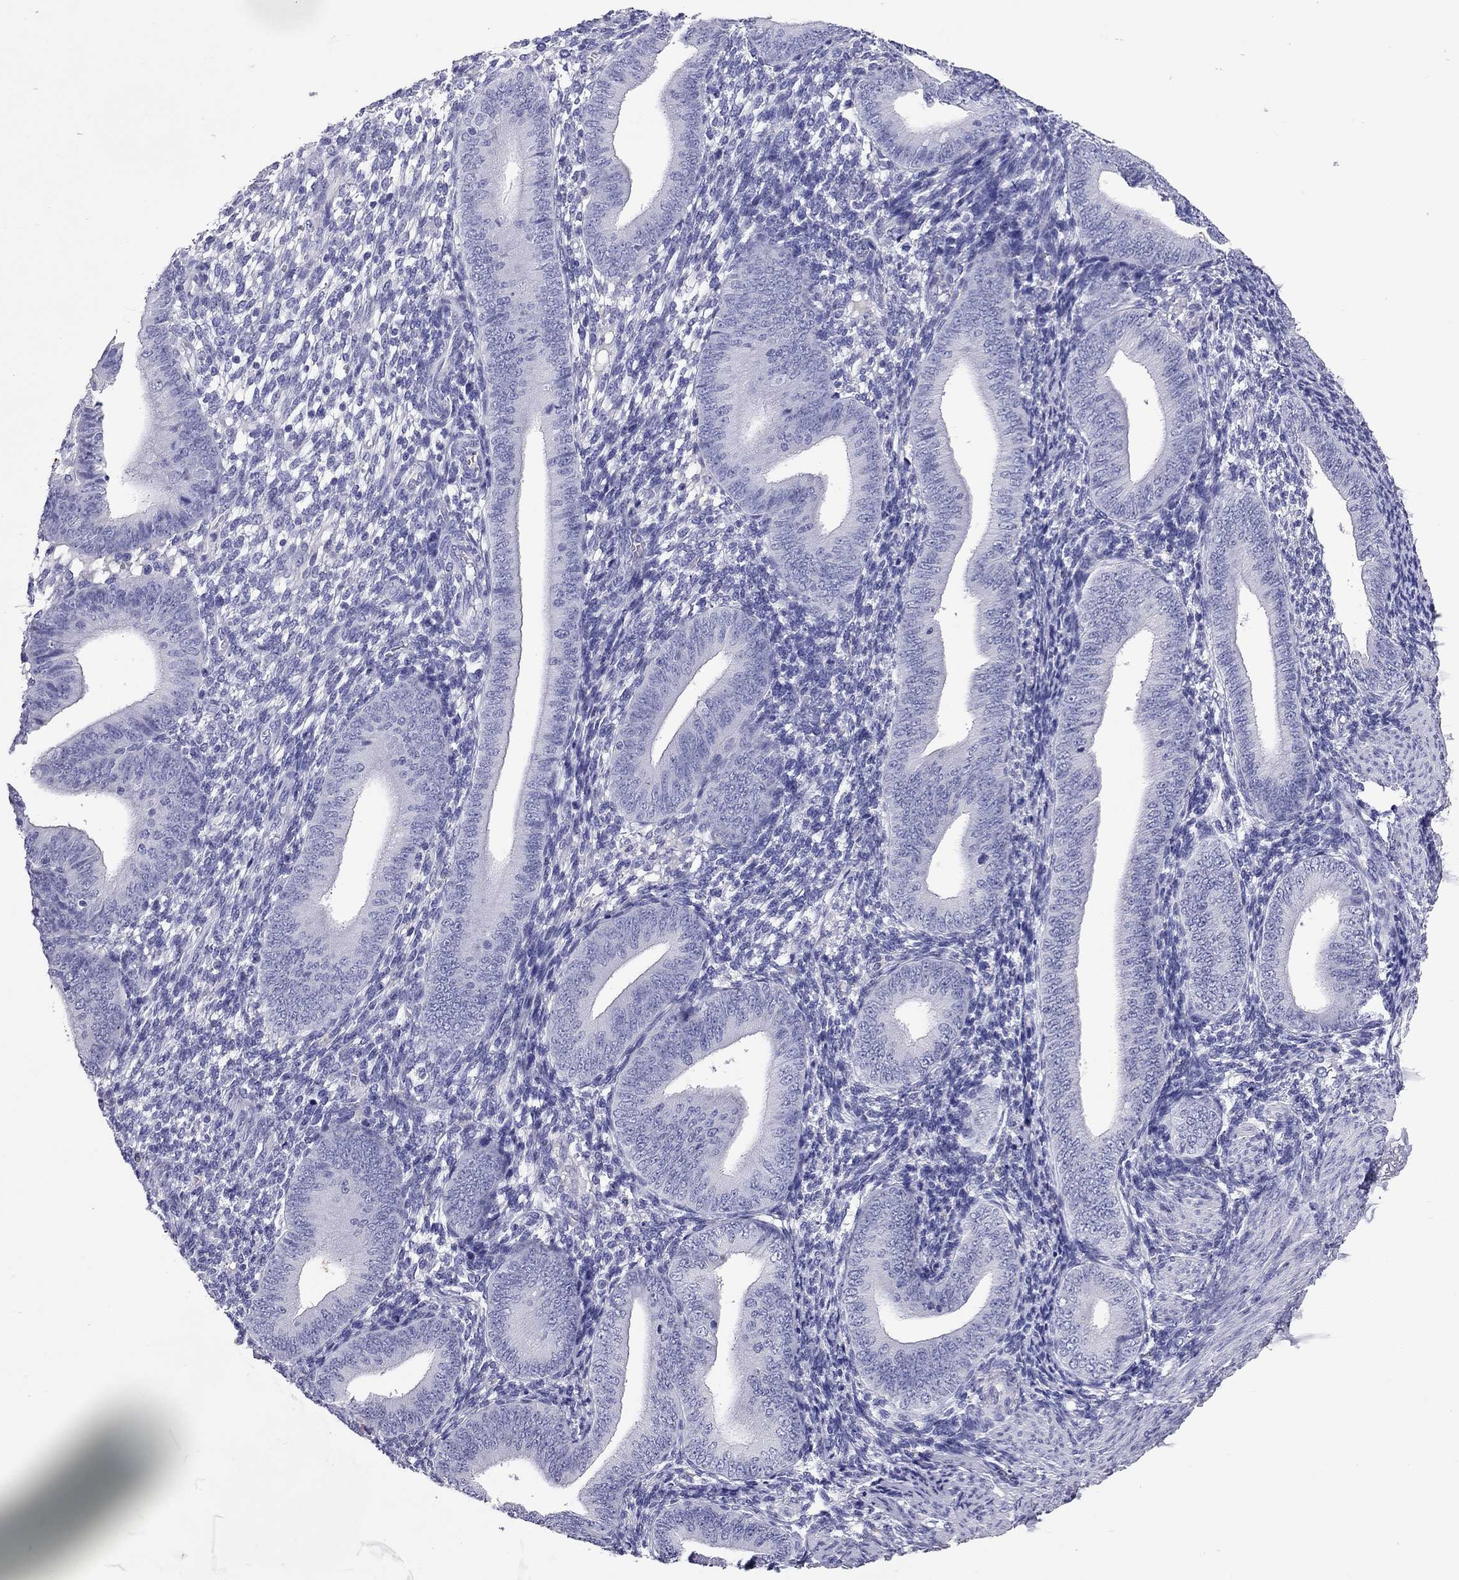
{"staining": {"intensity": "negative", "quantity": "none", "location": "none"}, "tissue": "endometrium", "cell_type": "Cells in endometrial stroma", "image_type": "normal", "snomed": [{"axis": "morphology", "description": "Normal tissue, NOS"}, {"axis": "topography", "description": "Endometrium"}], "caption": "Immunohistochemical staining of unremarkable endometrium exhibits no significant positivity in cells in endometrial stroma.", "gene": "CALHM1", "patient": {"sex": "female", "age": 39}}